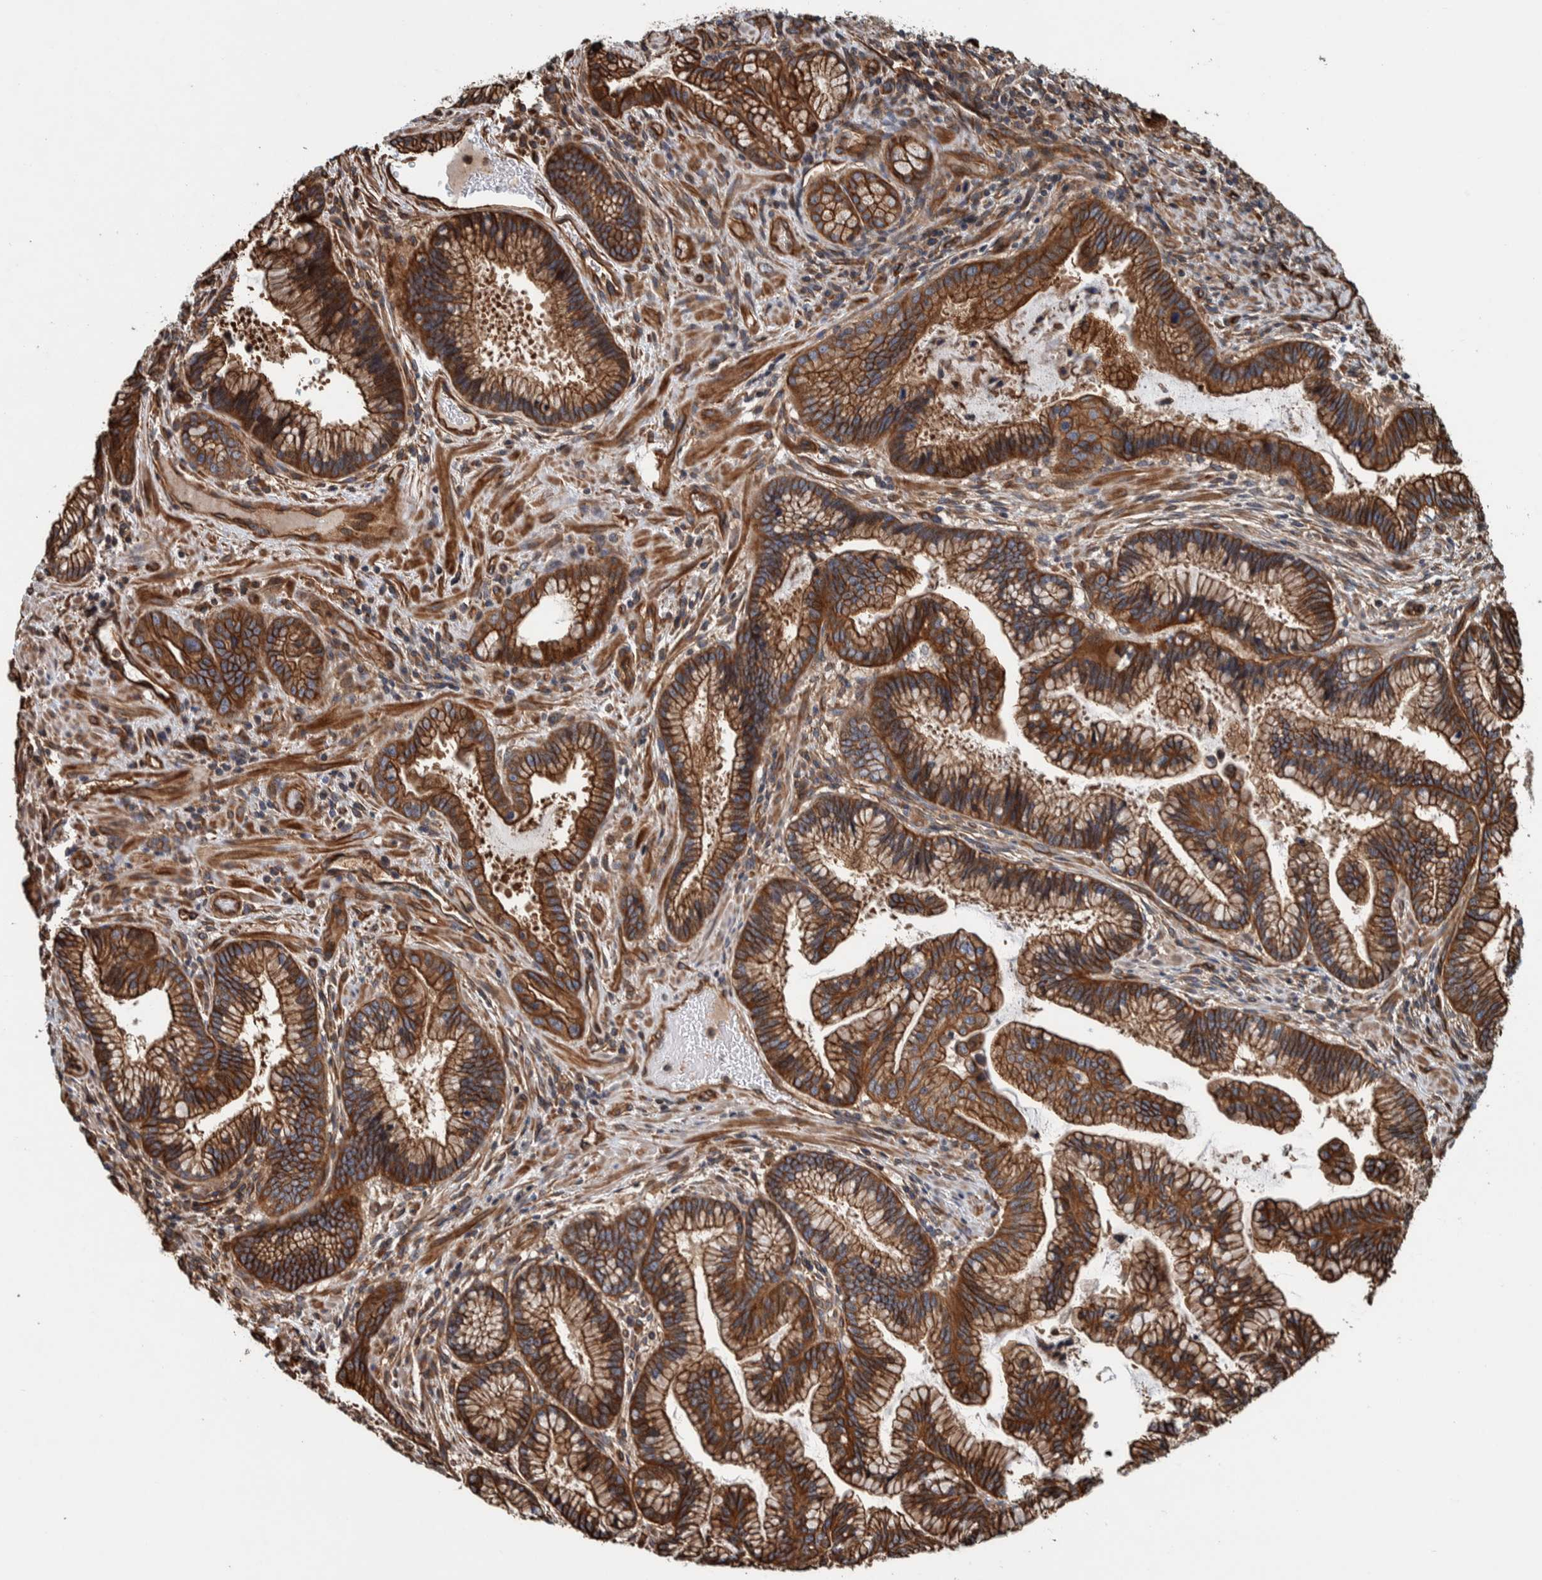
{"staining": {"intensity": "strong", "quantity": ">75%", "location": "cytoplasmic/membranous"}, "tissue": "pancreatic cancer", "cell_type": "Tumor cells", "image_type": "cancer", "snomed": [{"axis": "morphology", "description": "Adenocarcinoma, NOS"}, {"axis": "topography", "description": "Pancreas"}], "caption": "Protein staining demonstrates strong cytoplasmic/membranous expression in about >75% of tumor cells in pancreatic cancer.", "gene": "PKD1L1", "patient": {"sex": "female", "age": 64}}